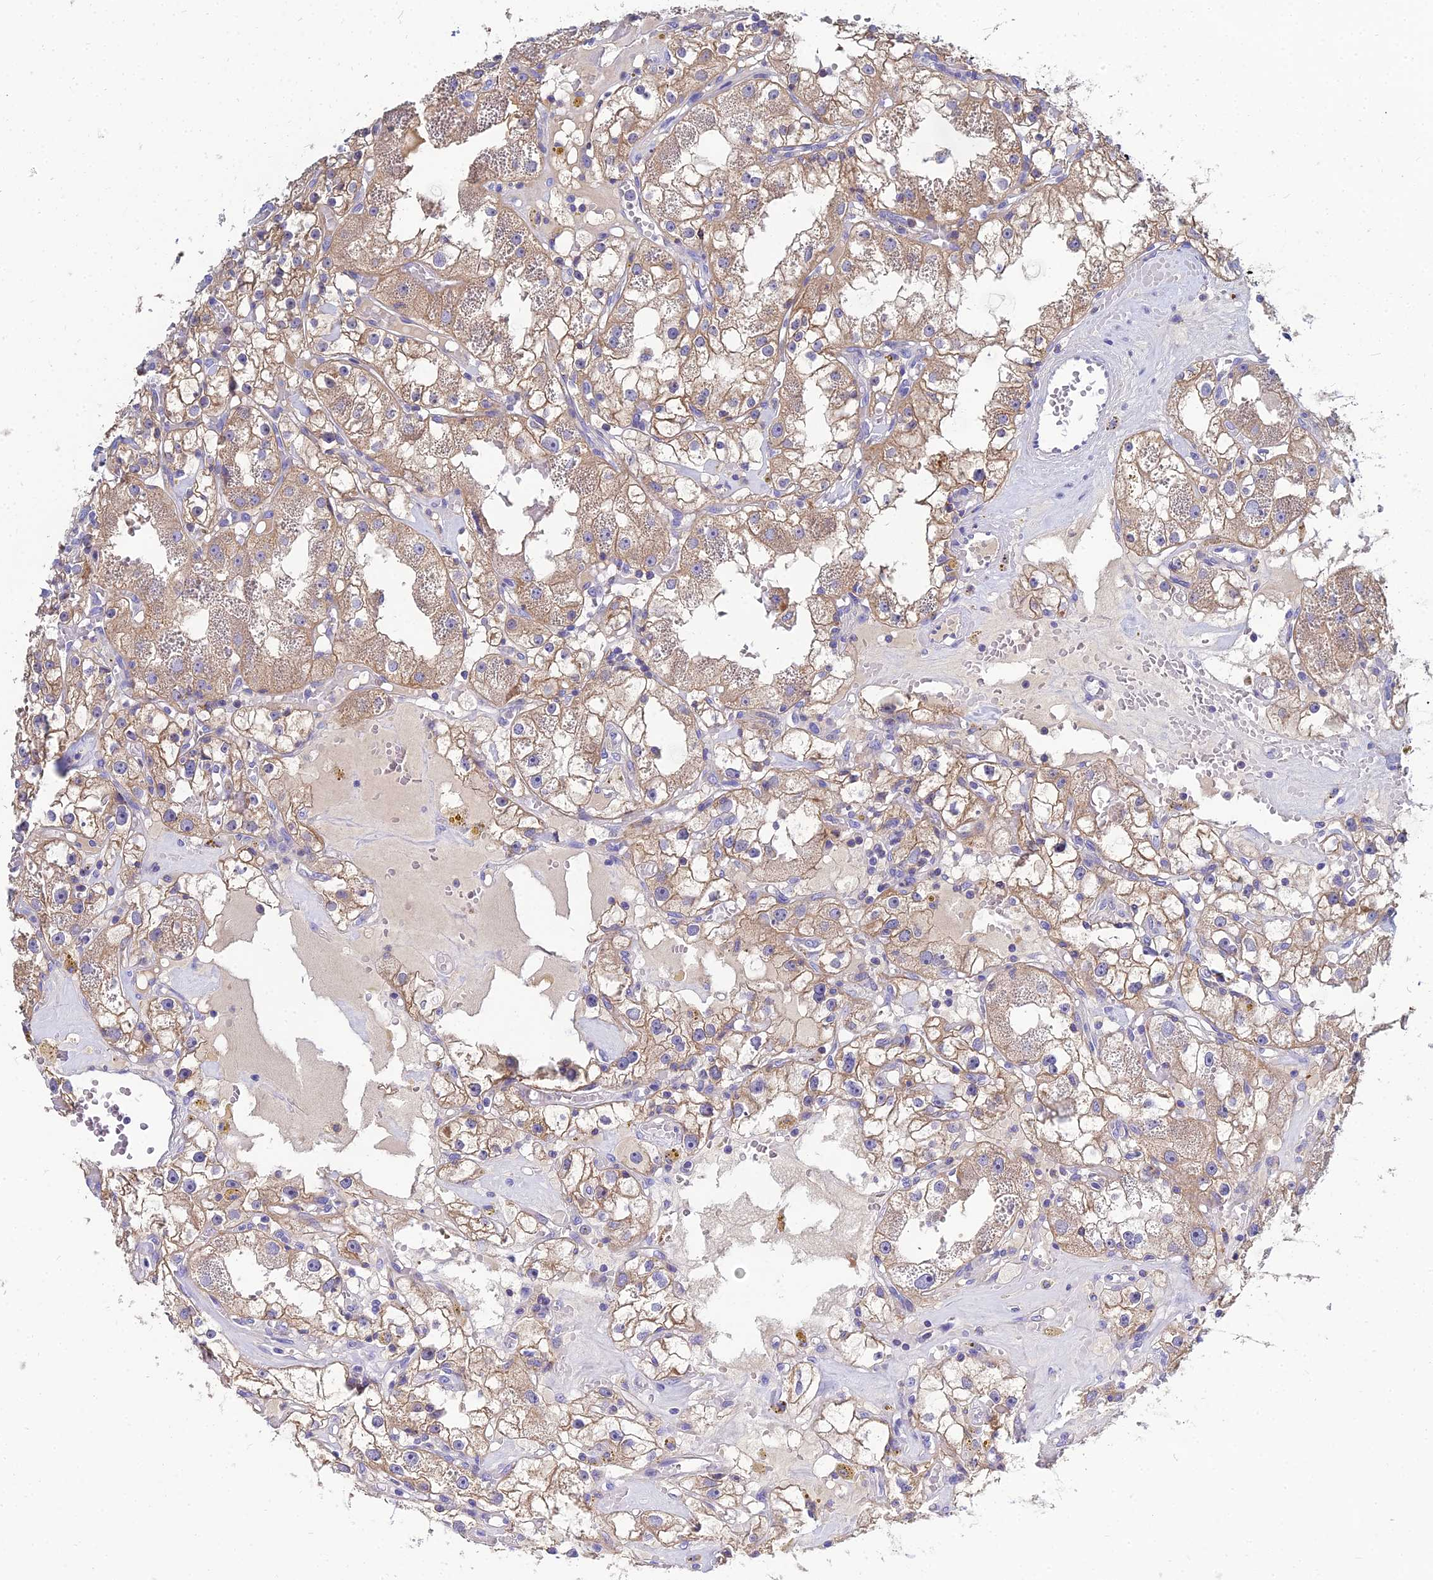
{"staining": {"intensity": "moderate", "quantity": ">75%", "location": "cytoplasmic/membranous"}, "tissue": "renal cancer", "cell_type": "Tumor cells", "image_type": "cancer", "snomed": [{"axis": "morphology", "description": "Adenocarcinoma, NOS"}, {"axis": "topography", "description": "Kidney"}], "caption": "Human renal cancer stained for a protein (brown) demonstrates moderate cytoplasmic/membranous positive staining in about >75% of tumor cells.", "gene": "NPY", "patient": {"sex": "male", "age": 56}}